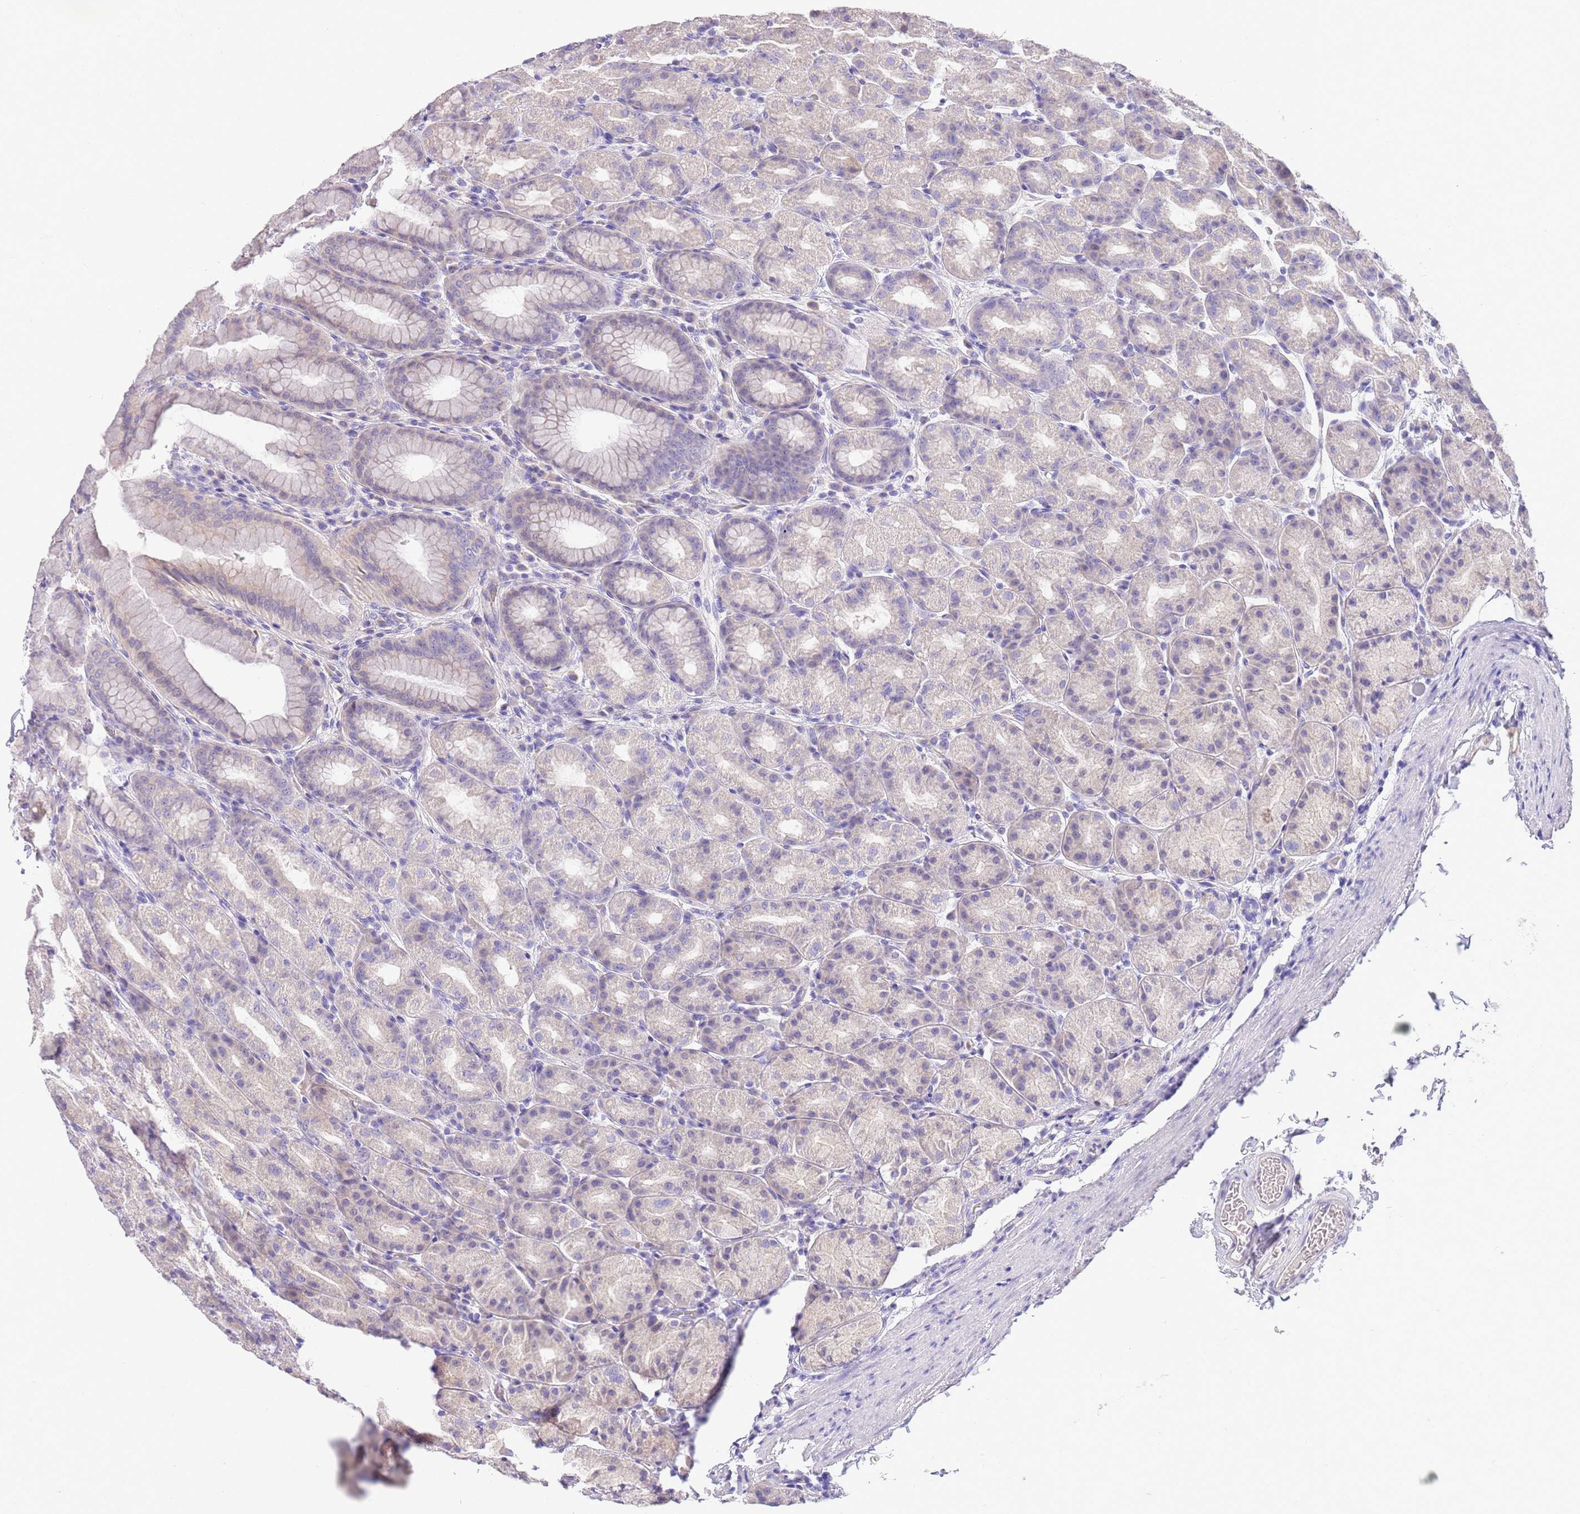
{"staining": {"intensity": "negative", "quantity": "none", "location": "none"}, "tissue": "stomach", "cell_type": "Glandular cells", "image_type": "normal", "snomed": [{"axis": "morphology", "description": "Normal tissue, NOS"}, {"axis": "topography", "description": "Stomach, upper"}, {"axis": "topography", "description": "Stomach"}], "caption": "Immunohistochemistry histopathology image of benign stomach: stomach stained with DAB (3,3'-diaminobenzidine) exhibits no significant protein staining in glandular cells. (DAB (3,3'-diaminobenzidine) immunohistochemistry (IHC), high magnification).", "gene": "SFTPA1", "patient": {"sex": "male", "age": 68}}